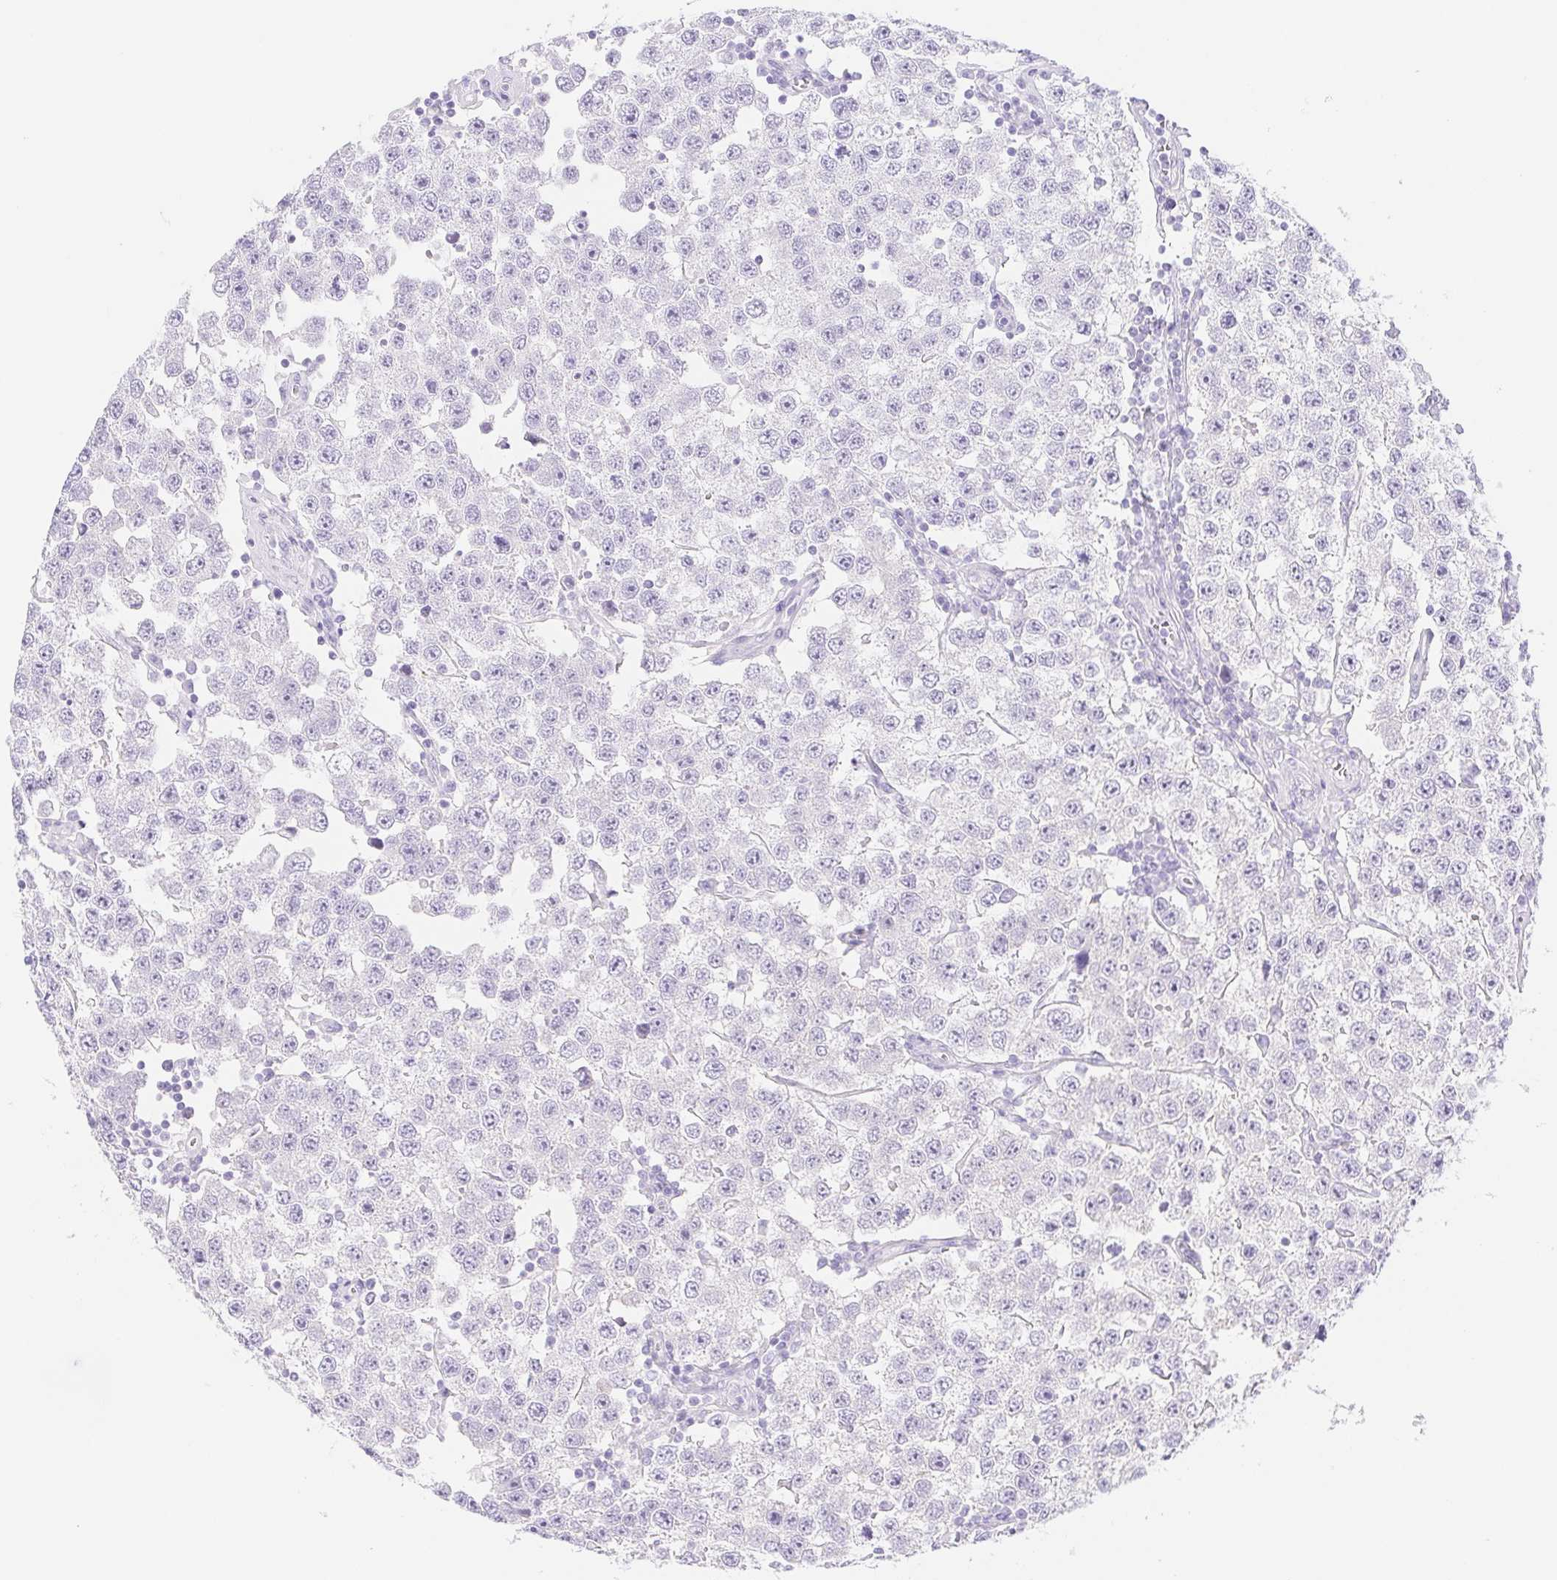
{"staining": {"intensity": "negative", "quantity": "none", "location": "none"}, "tissue": "testis cancer", "cell_type": "Tumor cells", "image_type": "cancer", "snomed": [{"axis": "morphology", "description": "Seminoma, NOS"}, {"axis": "topography", "description": "Testis"}], "caption": "An IHC micrograph of testis seminoma is shown. There is no staining in tumor cells of testis seminoma.", "gene": "DYNC2LI1", "patient": {"sex": "male", "age": 34}}